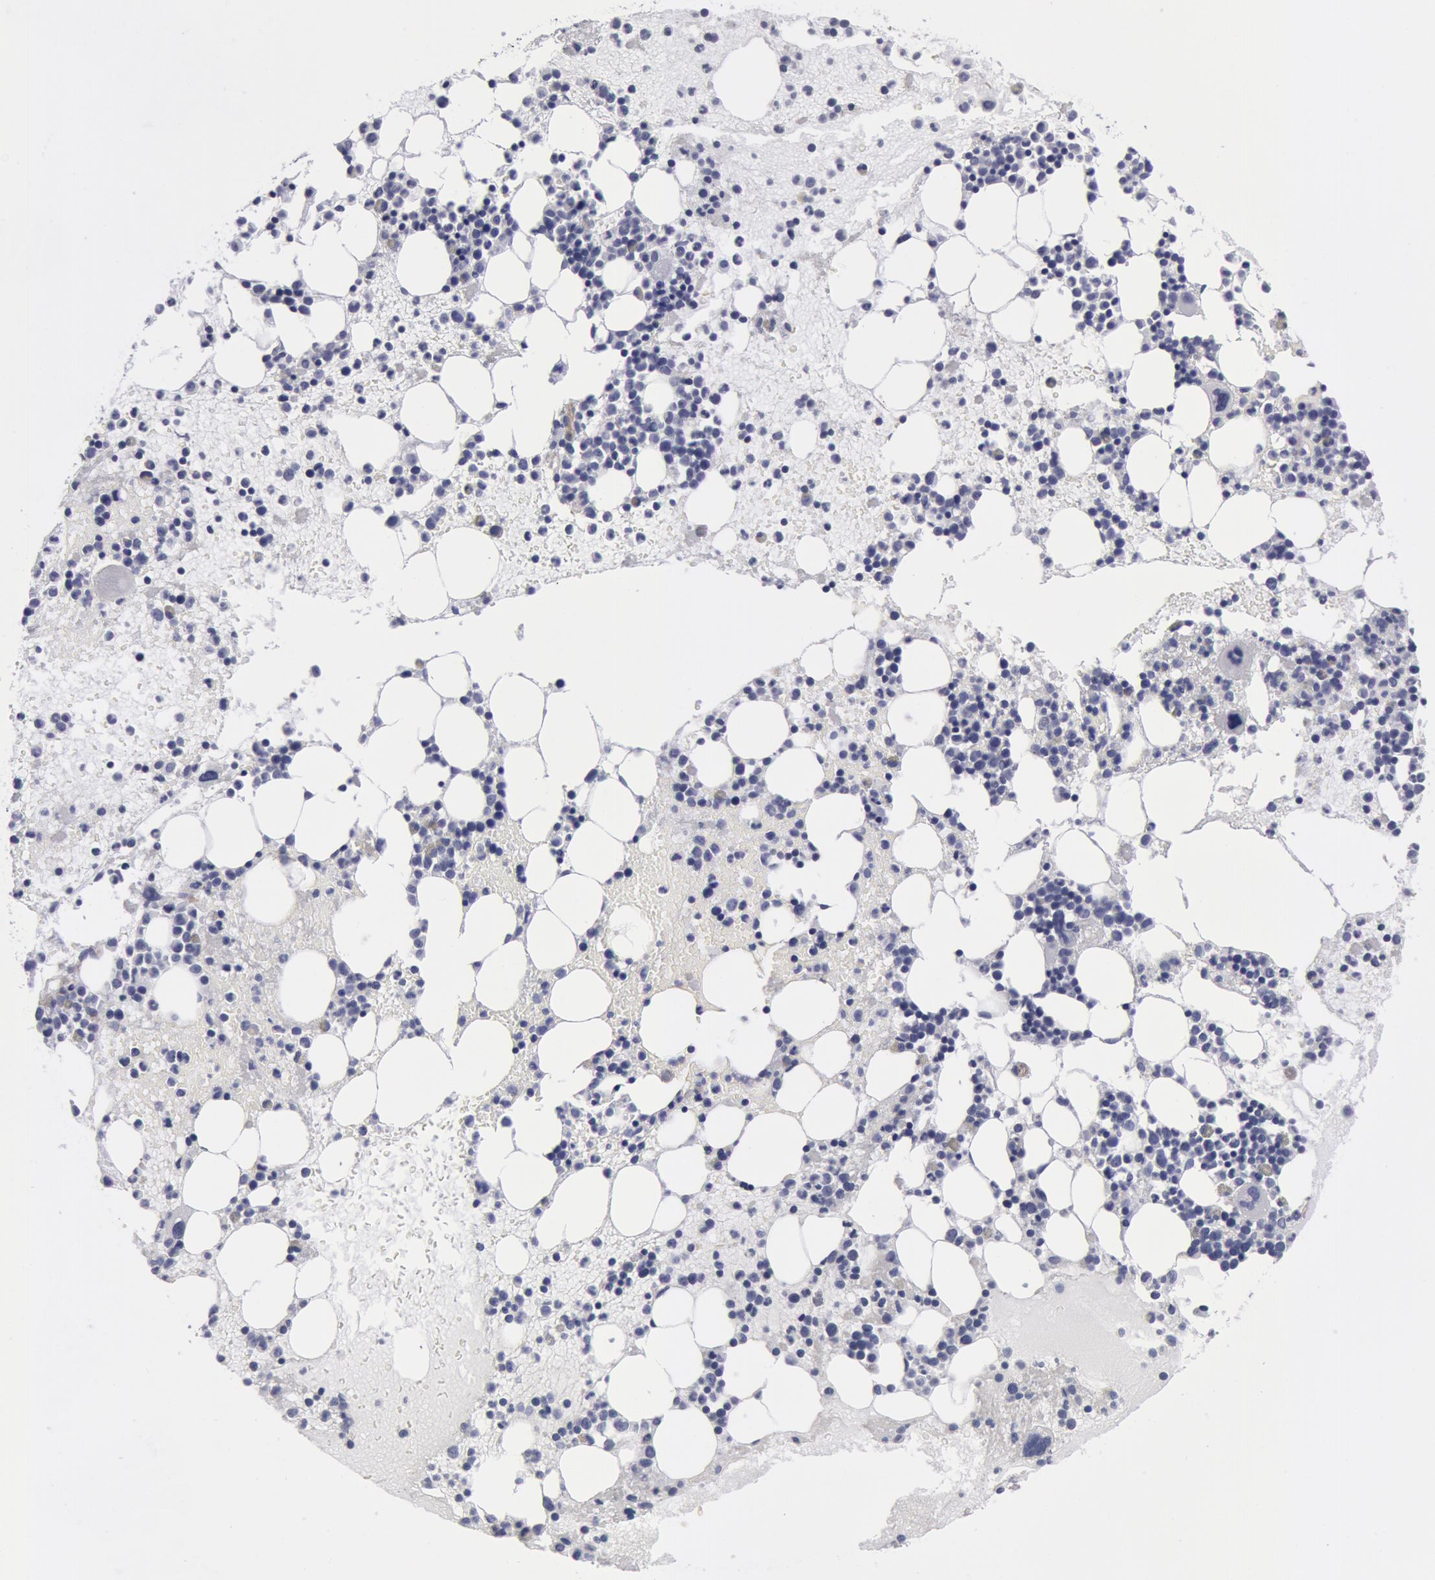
{"staining": {"intensity": "negative", "quantity": "none", "location": "none"}, "tissue": "bone marrow", "cell_type": "Hematopoietic cells", "image_type": "normal", "snomed": [{"axis": "morphology", "description": "Normal tissue, NOS"}, {"axis": "topography", "description": "Bone marrow"}], "caption": "Histopathology image shows no significant protein expression in hematopoietic cells of benign bone marrow.", "gene": "SMC1B", "patient": {"sex": "male", "age": 15}}